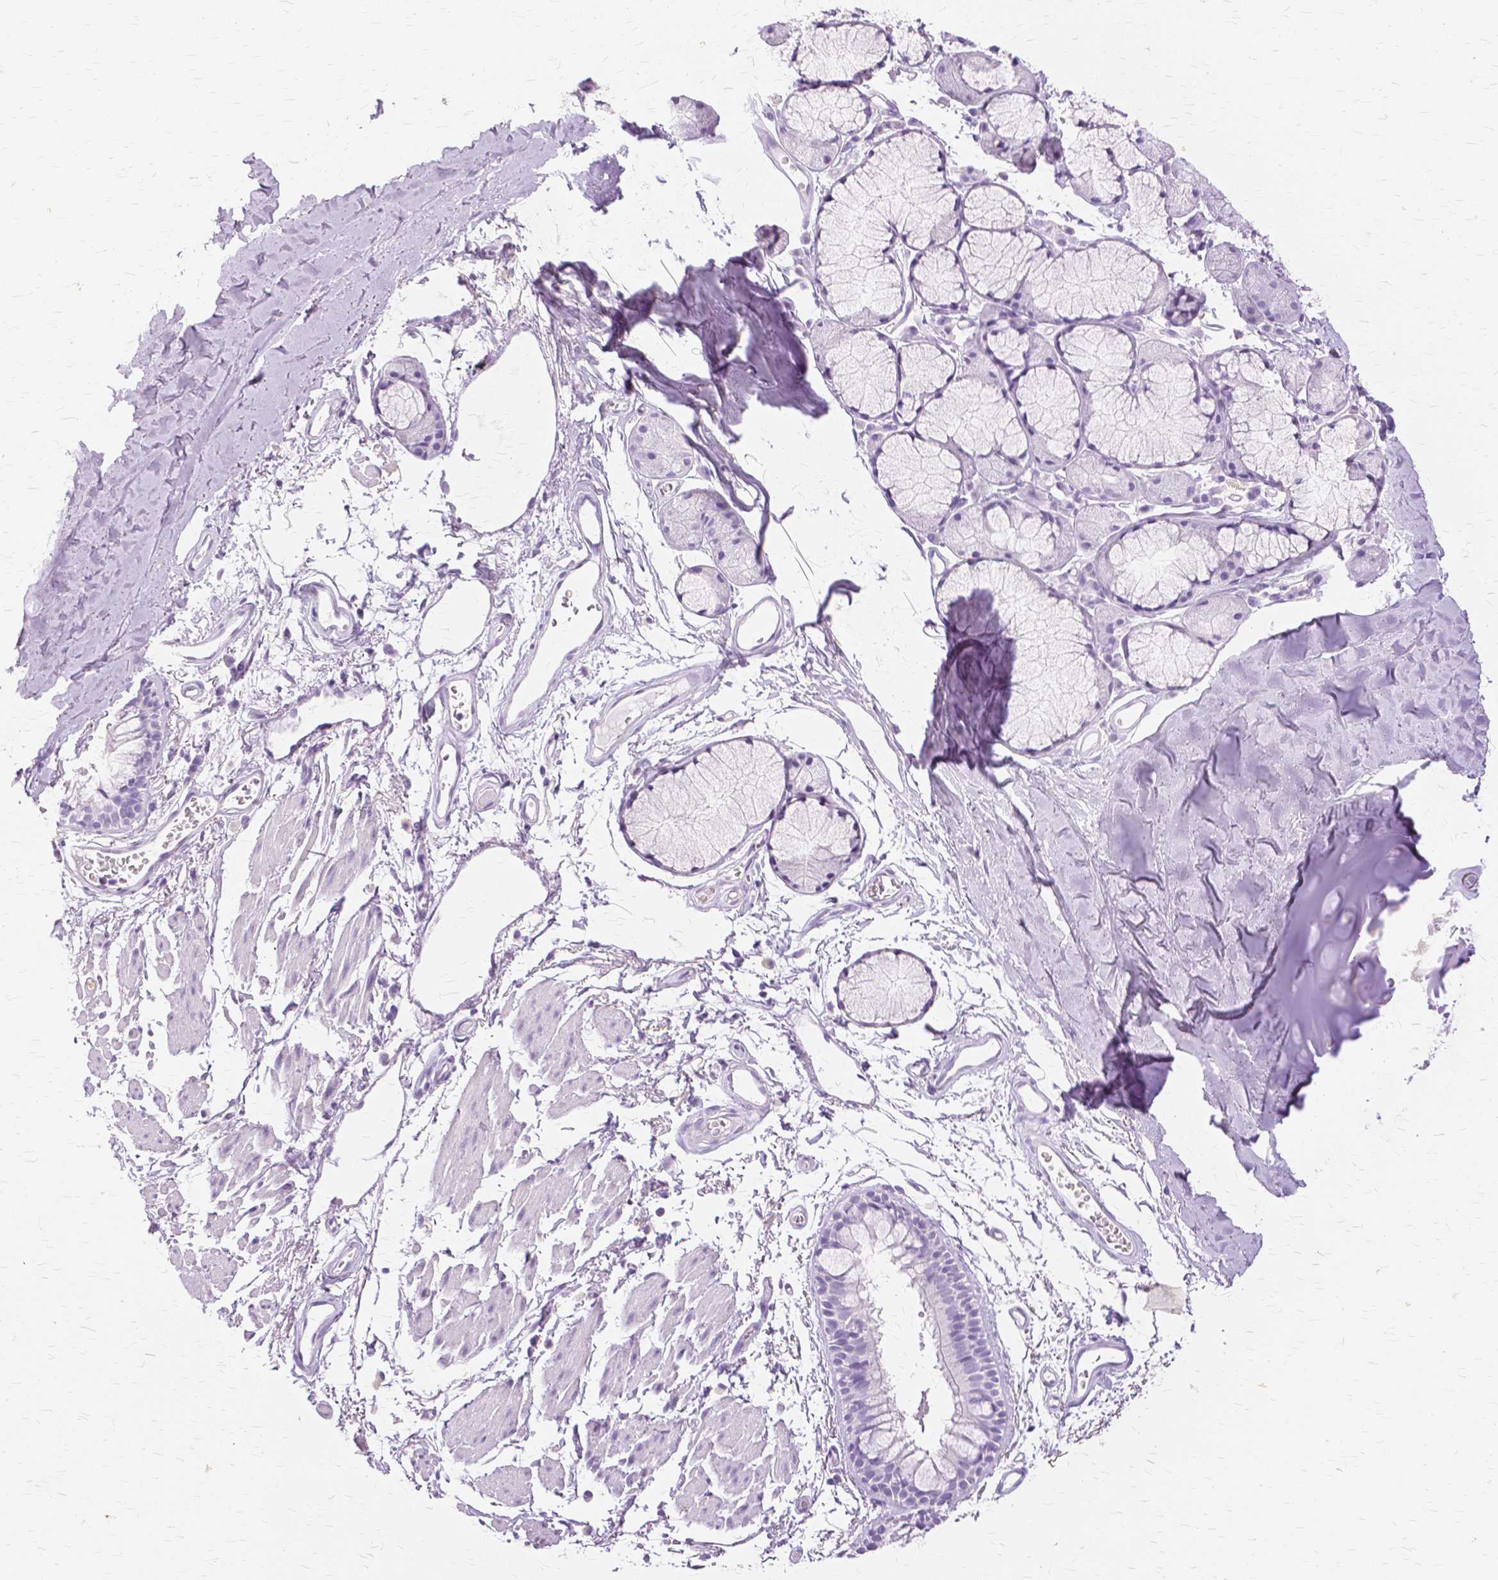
{"staining": {"intensity": "negative", "quantity": "none", "location": "none"}, "tissue": "adipose tissue", "cell_type": "Adipocytes", "image_type": "normal", "snomed": [{"axis": "morphology", "description": "Normal tissue, NOS"}, {"axis": "topography", "description": "Cartilage tissue"}, {"axis": "topography", "description": "Bronchus"}], "caption": "DAB (3,3'-diaminobenzidine) immunohistochemical staining of unremarkable human adipose tissue demonstrates no significant positivity in adipocytes.", "gene": "TGM1", "patient": {"sex": "female", "age": 79}}